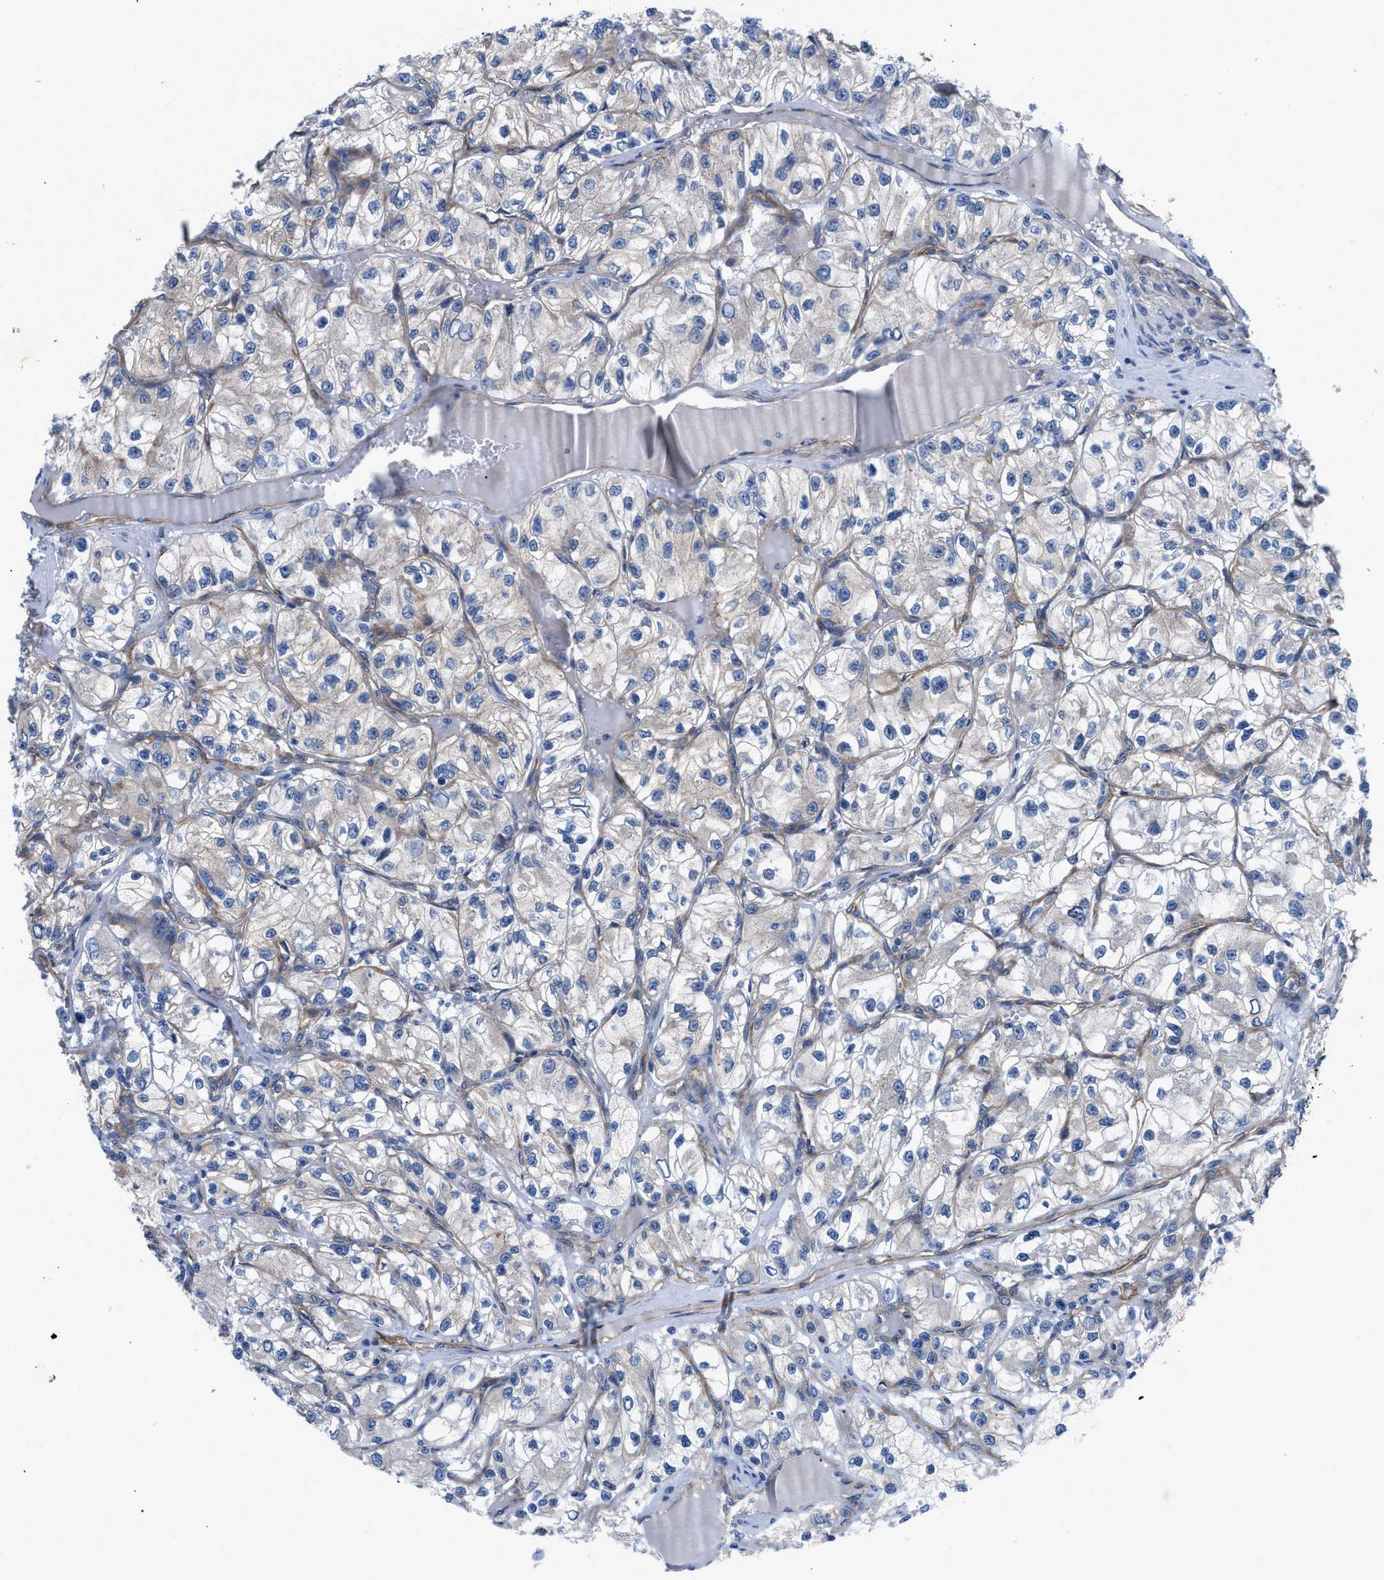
{"staining": {"intensity": "moderate", "quantity": "25%-75%", "location": "cytoplasmic/membranous"}, "tissue": "renal cancer", "cell_type": "Tumor cells", "image_type": "cancer", "snomed": [{"axis": "morphology", "description": "Adenocarcinoma, NOS"}, {"axis": "topography", "description": "Kidney"}], "caption": "Human renal cancer (adenocarcinoma) stained with a brown dye exhibits moderate cytoplasmic/membranous positive expression in approximately 25%-75% of tumor cells.", "gene": "TRIP4", "patient": {"sex": "female", "age": 57}}